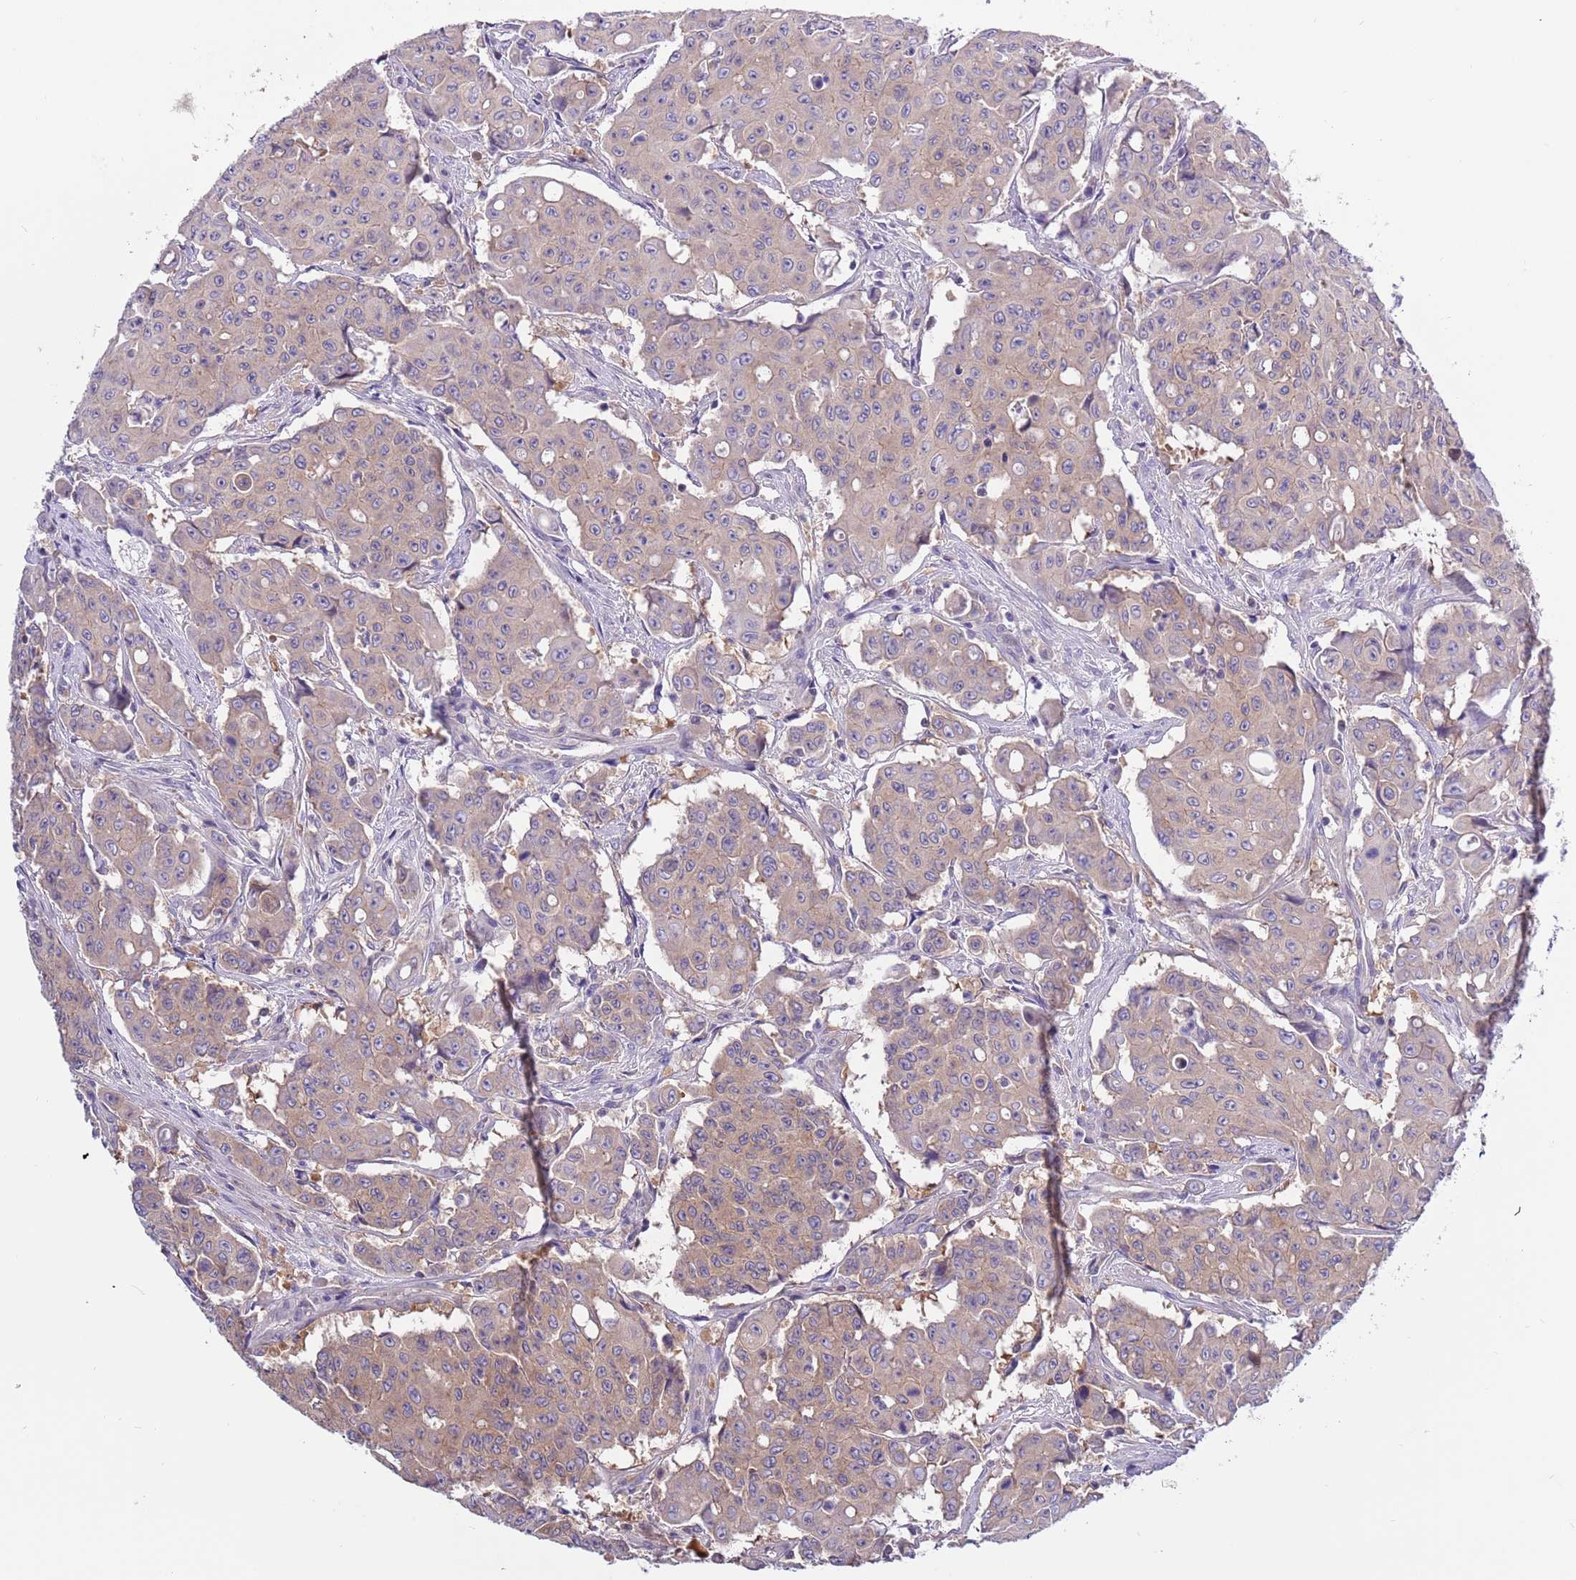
{"staining": {"intensity": "moderate", "quantity": "25%-75%", "location": "cytoplasmic/membranous"}, "tissue": "colorectal cancer", "cell_type": "Tumor cells", "image_type": "cancer", "snomed": [{"axis": "morphology", "description": "Adenocarcinoma, NOS"}, {"axis": "topography", "description": "Colon"}], "caption": "High-magnification brightfield microscopy of colorectal adenocarcinoma stained with DAB (3,3'-diaminobenzidine) (brown) and counterstained with hematoxylin (blue). tumor cells exhibit moderate cytoplasmic/membranous expression is appreciated in about25%-75% of cells.", "gene": "STIP1", "patient": {"sex": "male", "age": 51}}